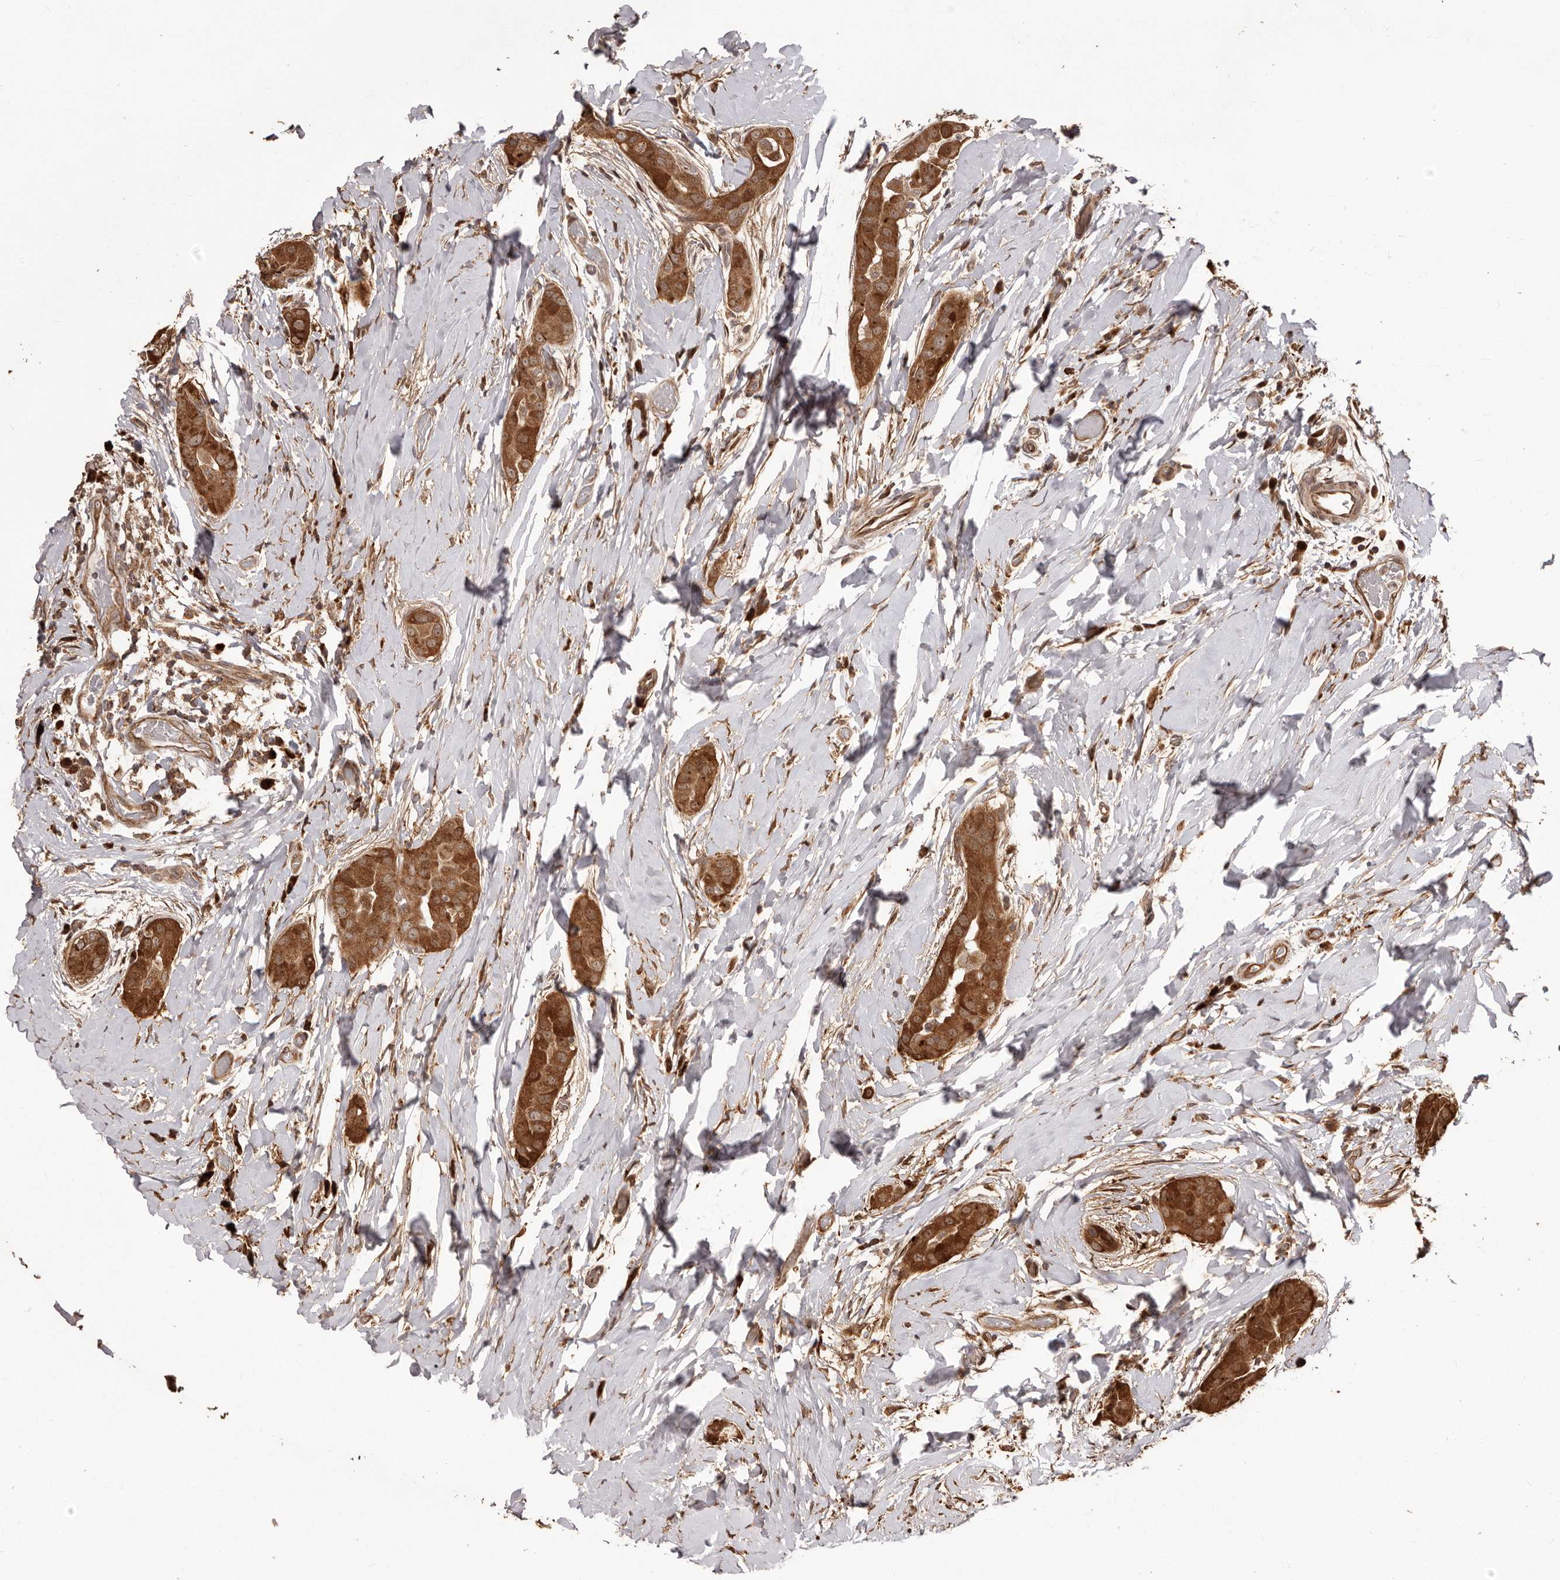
{"staining": {"intensity": "strong", "quantity": ">75%", "location": "cytoplasmic/membranous"}, "tissue": "thyroid cancer", "cell_type": "Tumor cells", "image_type": "cancer", "snomed": [{"axis": "morphology", "description": "Papillary adenocarcinoma, NOS"}, {"axis": "topography", "description": "Thyroid gland"}], "caption": "IHC staining of papillary adenocarcinoma (thyroid), which displays high levels of strong cytoplasmic/membranous staining in approximately >75% of tumor cells indicating strong cytoplasmic/membranous protein expression. The staining was performed using DAB (brown) for protein detection and nuclei were counterstained in hematoxylin (blue).", "gene": "MTO1", "patient": {"sex": "male", "age": 33}}